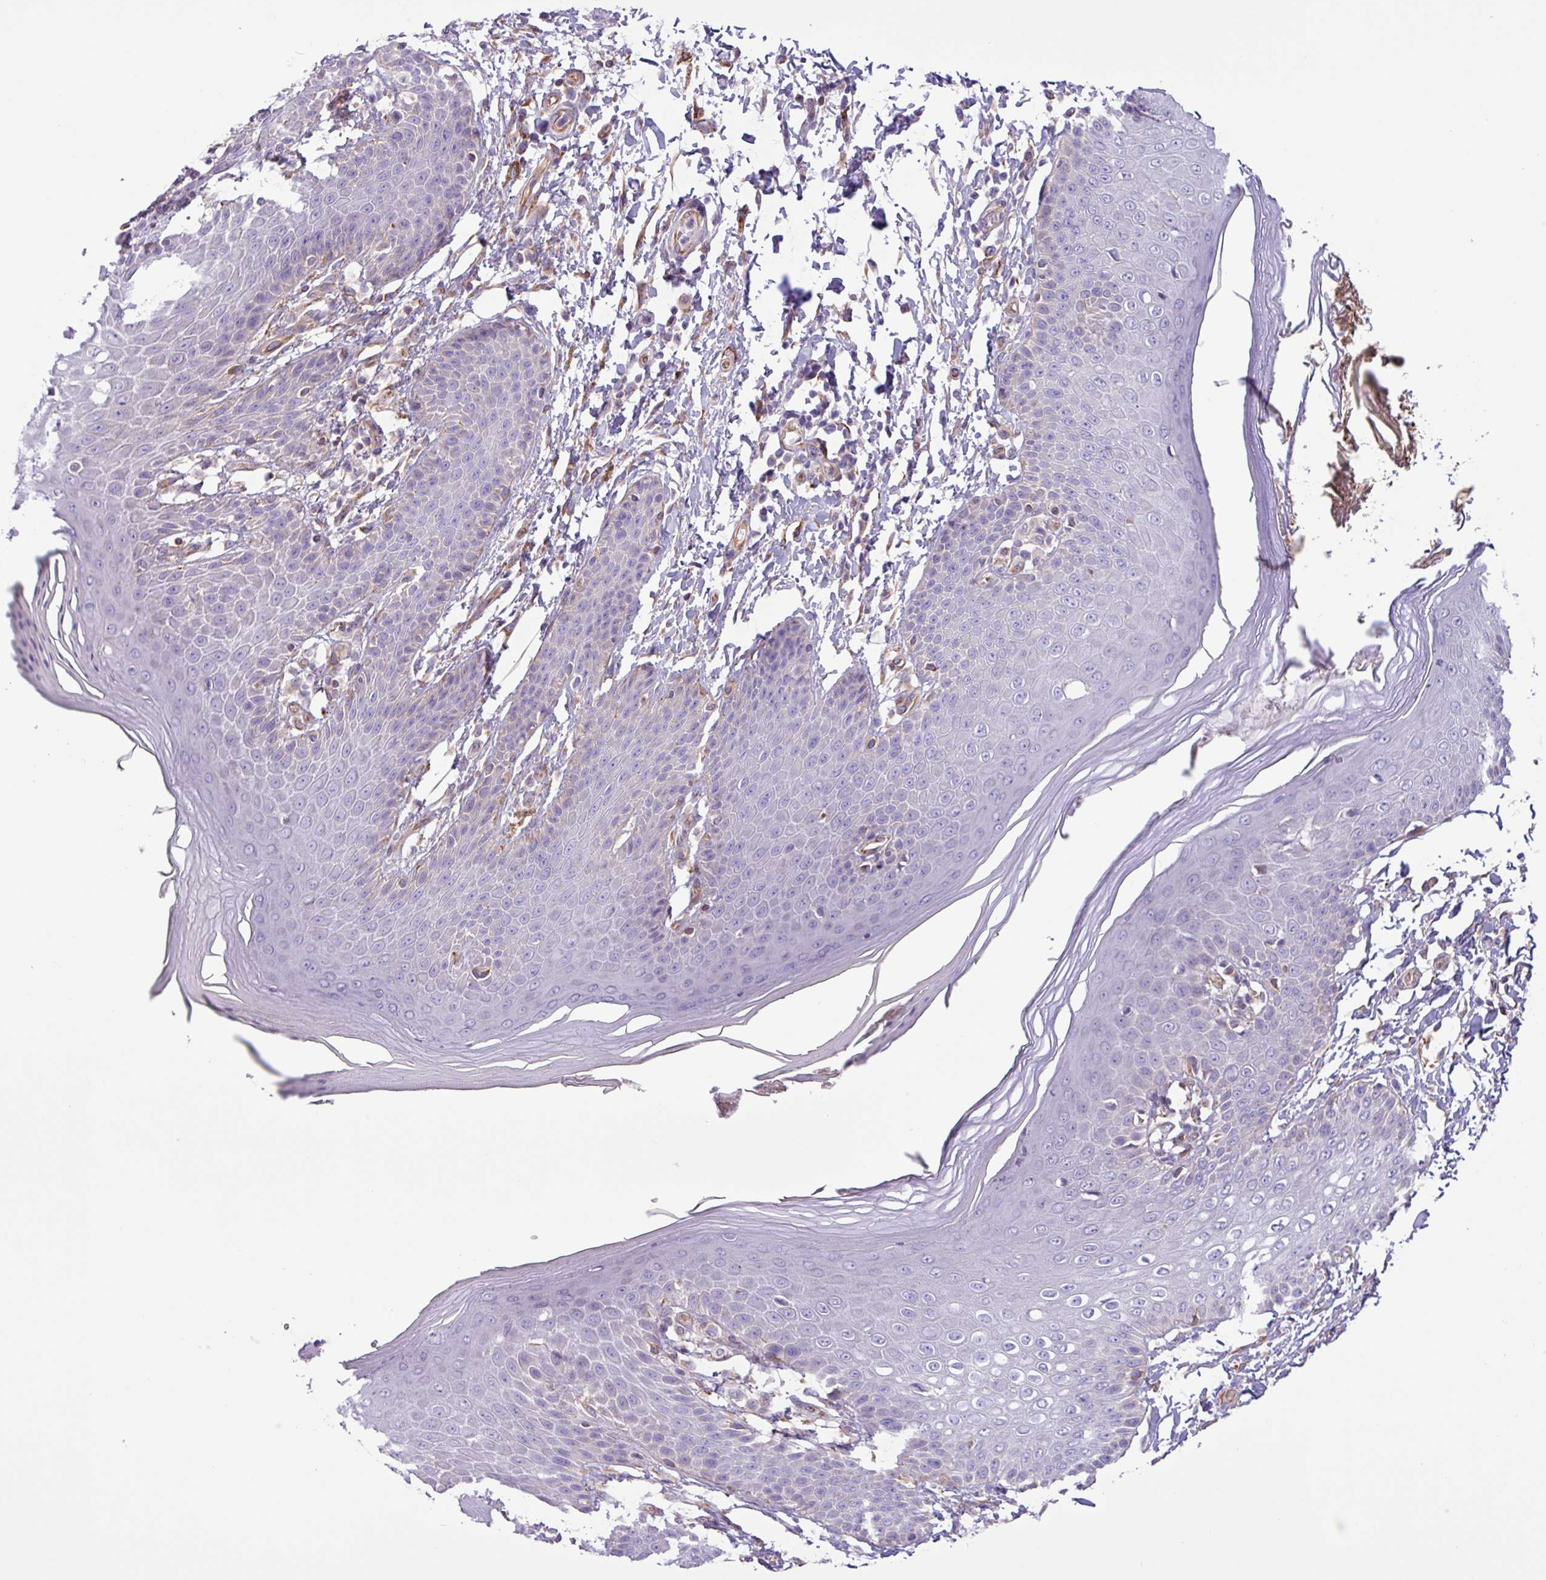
{"staining": {"intensity": "negative", "quantity": "none", "location": "none"}, "tissue": "skin", "cell_type": "Epidermal cells", "image_type": "normal", "snomed": [{"axis": "morphology", "description": "Normal tissue, NOS"}, {"axis": "topography", "description": "Peripheral nerve tissue"}], "caption": "Protein analysis of normal skin exhibits no significant staining in epidermal cells.", "gene": "MRM2", "patient": {"sex": "male", "age": 51}}